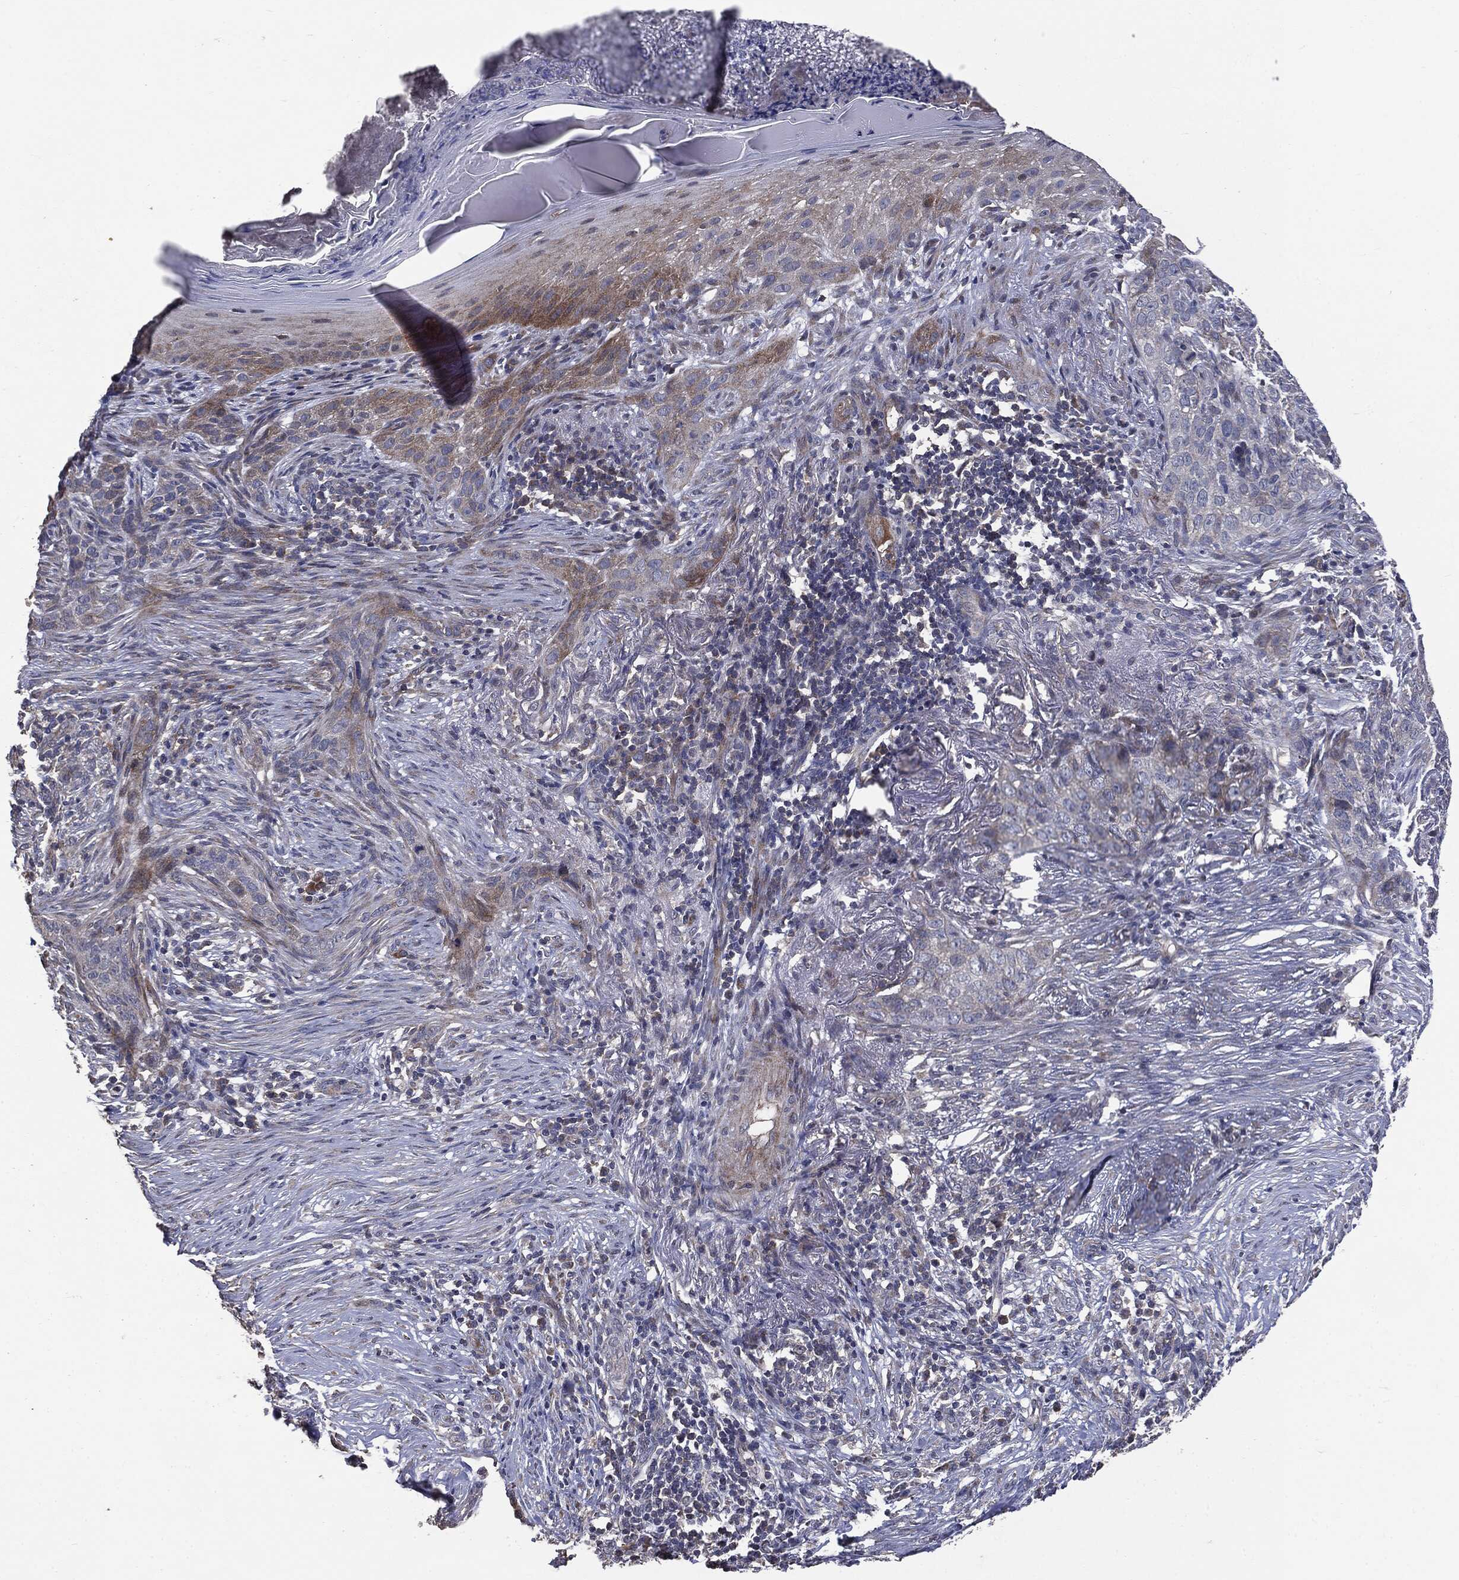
{"staining": {"intensity": "moderate", "quantity": "<25%", "location": "cytoplasmic/membranous"}, "tissue": "skin cancer", "cell_type": "Tumor cells", "image_type": "cancer", "snomed": [{"axis": "morphology", "description": "Squamous cell carcinoma, NOS"}, {"axis": "topography", "description": "Skin"}], "caption": "Tumor cells demonstrate moderate cytoplasmic/membranous expression in about <25% of cells in skin cancer.", "gene": "MTOR", "patient": {"sex": "male", "age": 88}}